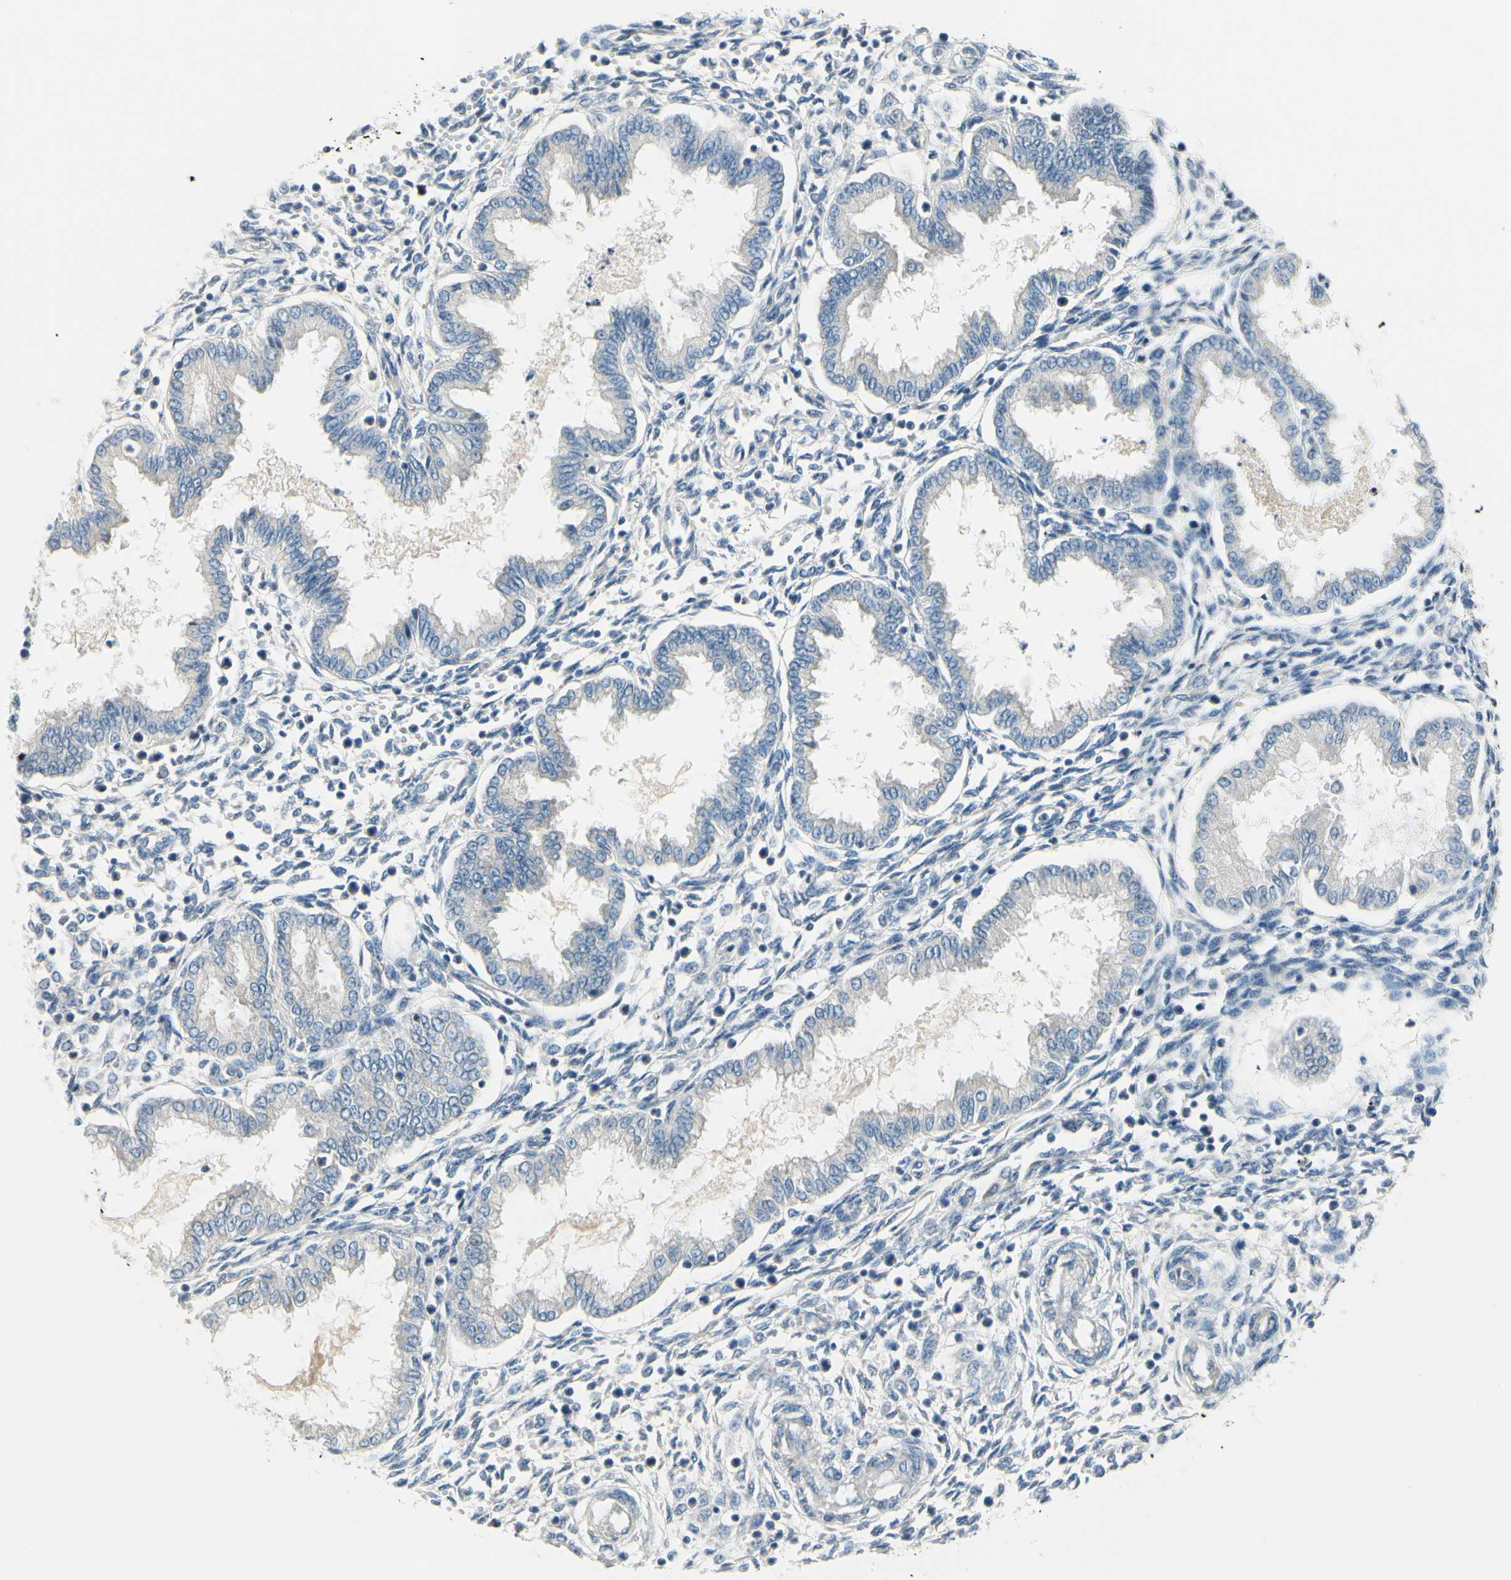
{"staining": {"intensity": "negative", "quantity": "none", "location": "none"}, "tissue": "endometrium", "cell_type": "Cells in endometrial stroma", "image_type": "normal", "snomed": [{"axis": "morphology", "description": "Normal tissue, NOS"}, {"axis": "topography", "description": "Endometrium"}], "caption": "This is a photomicrograph of immunohistochemistry (IHC) staining of benign endometrium, which shows no expression in cells in endometrial stroma. (DAB (3,3'-diaminobenzidine) immunohistochemistry (IHC) visualized using brightfield microscopy, high magnification).", "gene": "CKAP2", "patient": {"sex": "female", "age": 33}}